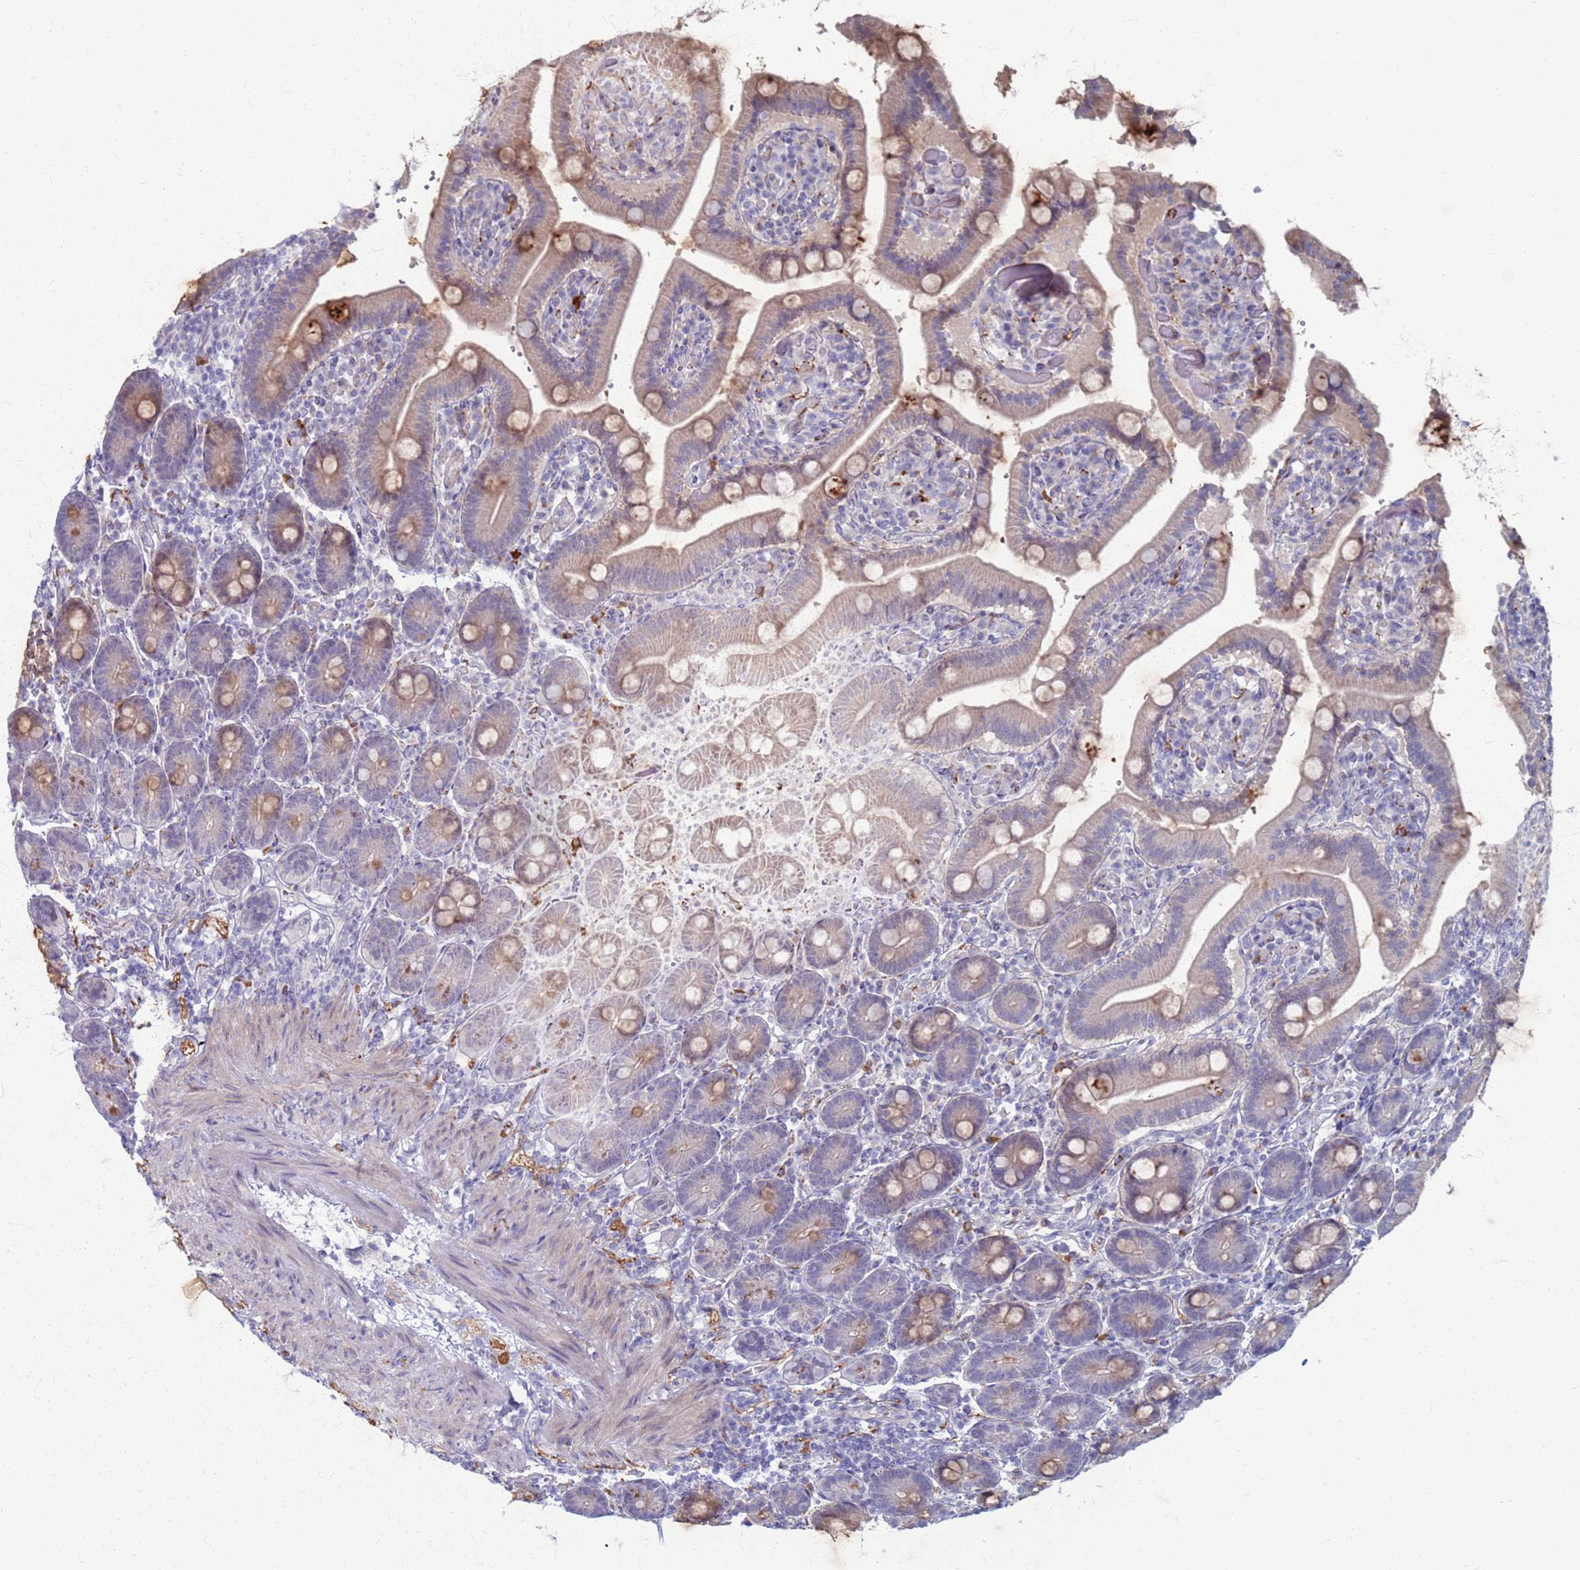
{"staining": {"intensity": "weak", "quantity": "<25%", "location": "cytoplasmic/membranous"}, "tissue": "duodenum", "cell_type": "Glandular cells", "image_type": "normal", "snomed": [{"axis": "morphology", "description": "Normal tissue, NOS"}, {"axis": "topography", "description": "Duodenum"}], "caption": "IHC micrograph of normal duodenum stained for a protein (brown), which reveals no expression in glandular cells. (Brightfield microscopy of DAB (3,3'-diaminobenzidine) immunohistochemistry (IHC) at high magnification).", "gene": "CLCA2", "patient": {"sex": "female", "age": 62}}